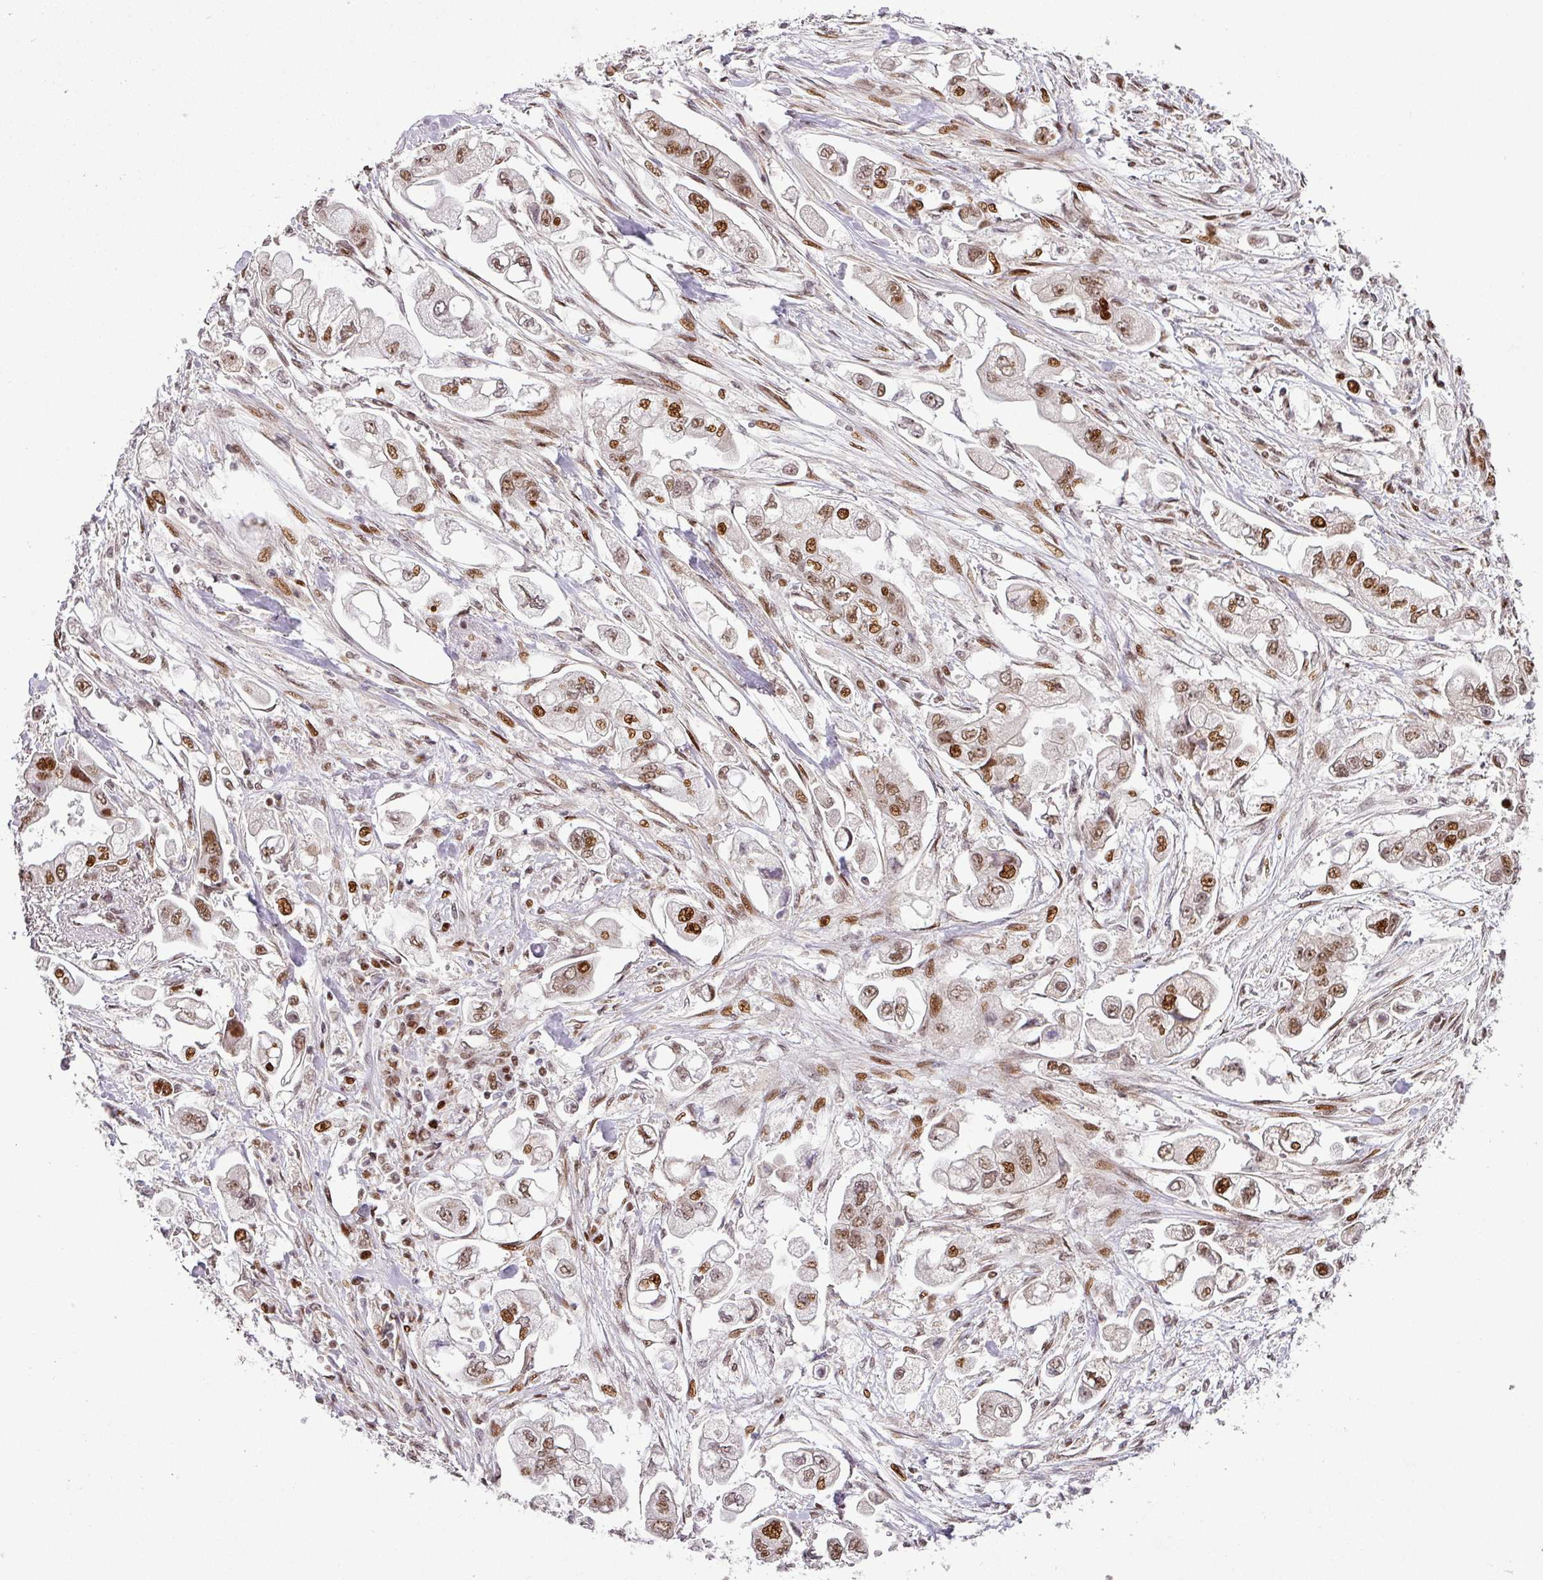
{"staining": {"intensity": "strong", "quantity": "25%-75%", "location": "nuclear"}, "tissue": "stomach cancer", "cell_type": "Tumor cells", "image_type": "cancer", "snomed": [{"axis": "morphology", "description": "Adenocarcinoma, NOS"}, {"axis": "topography", "description": "Stomach"}], "caption": "Strong nuclear staining is present in approximately 25%-75% of tumor cells in stomach cancer (adenocarcinoma).", "gene": "MYSM1", "patient": {"sex": "male", "age": 62}}